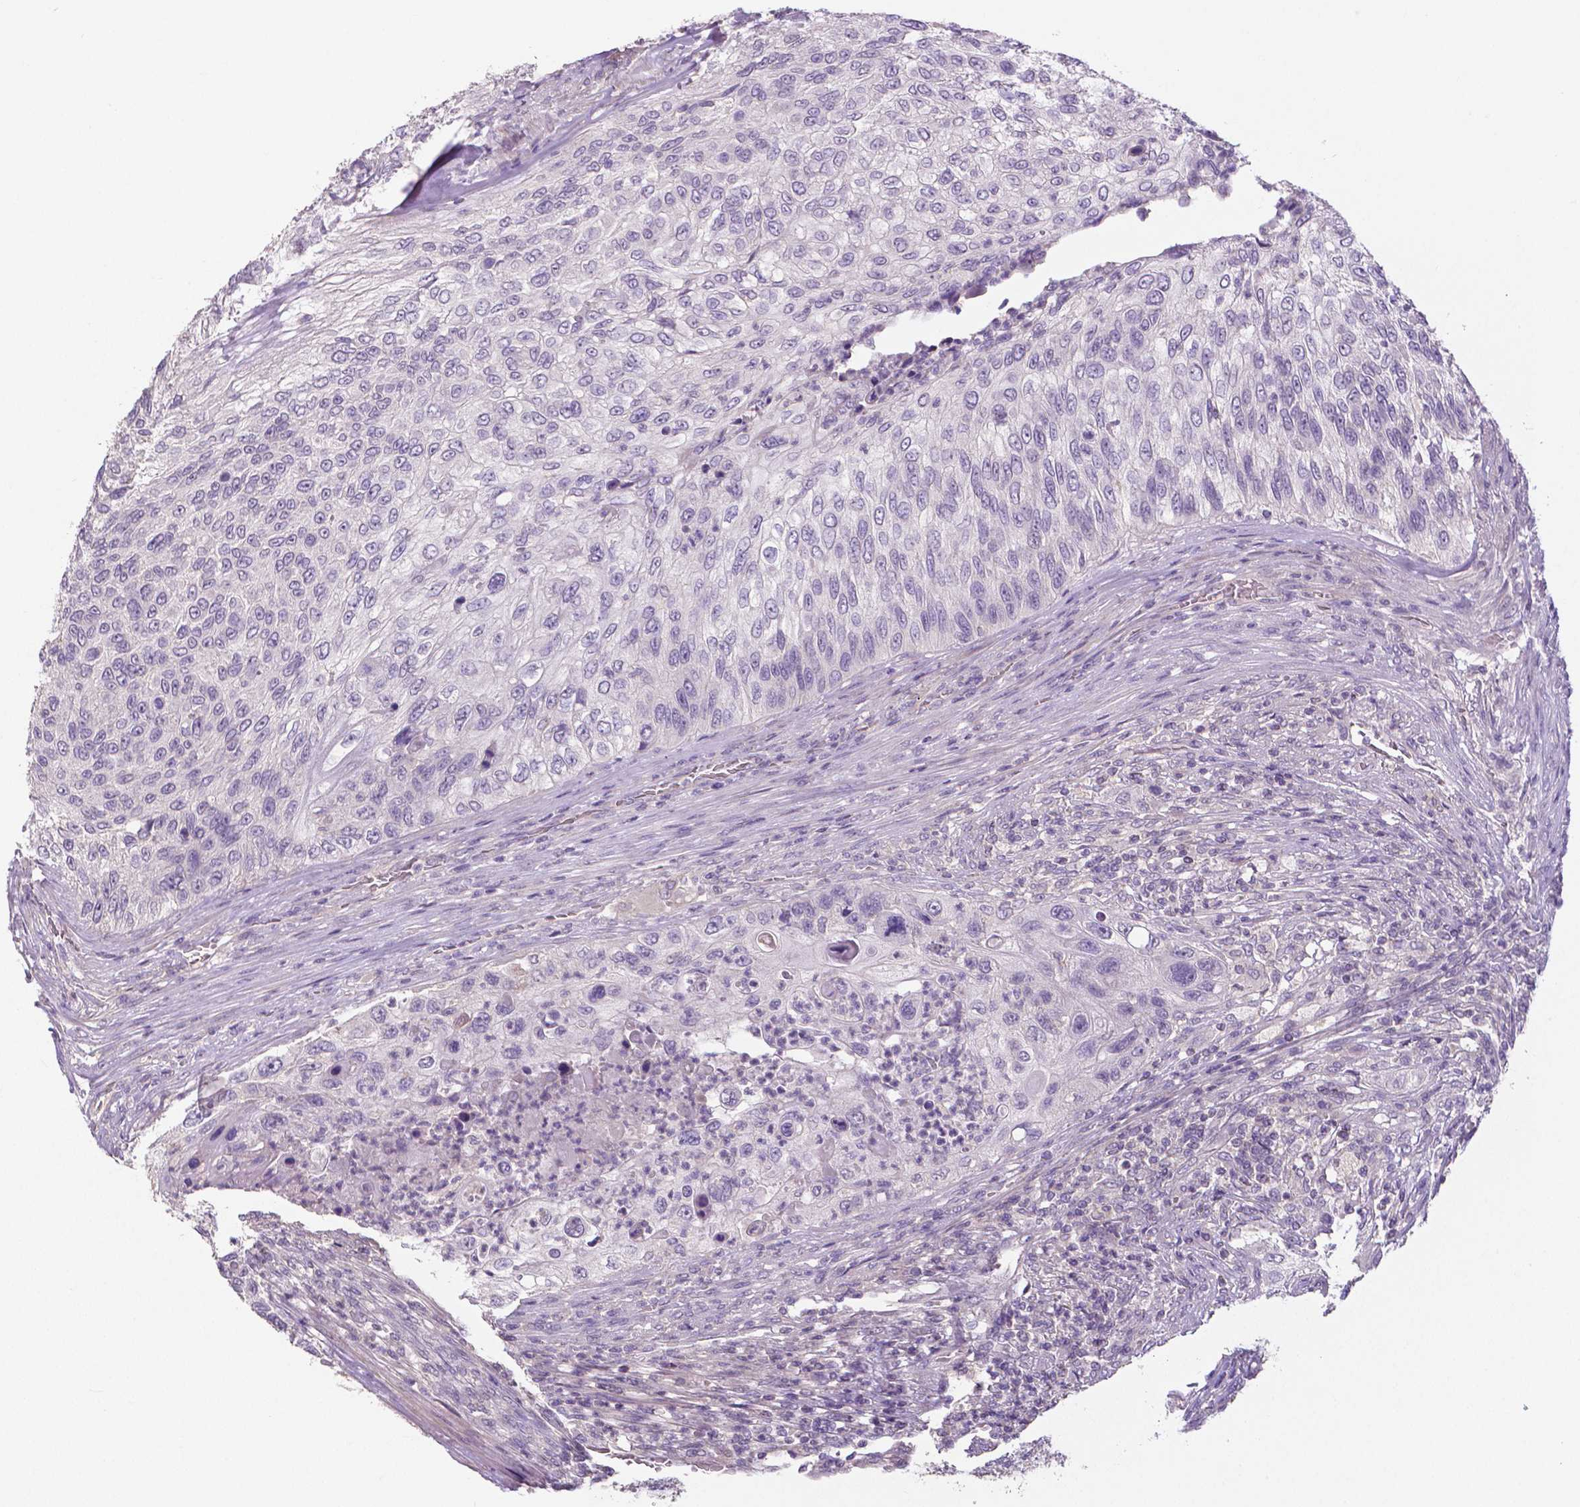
{"staining": {"intensity": "negative", "quantity": "none", "location": "none"}, "tissue": "urothelial cancer", "cell_type": "Tumor cells", "image_type": "cancer", "snomed": [{"axis": "morphology", "description": "Urothelial carcinoma, High grade"}, {"axis": "topography", "description": "Urinary bladder"}], "caption": "A high-resolution image shows IHC staining of urothelial cancer, which displays no significant positivity in tumor cells.", "gene": "CRMP1", "patient": {"sex": "female", "age": 60}}